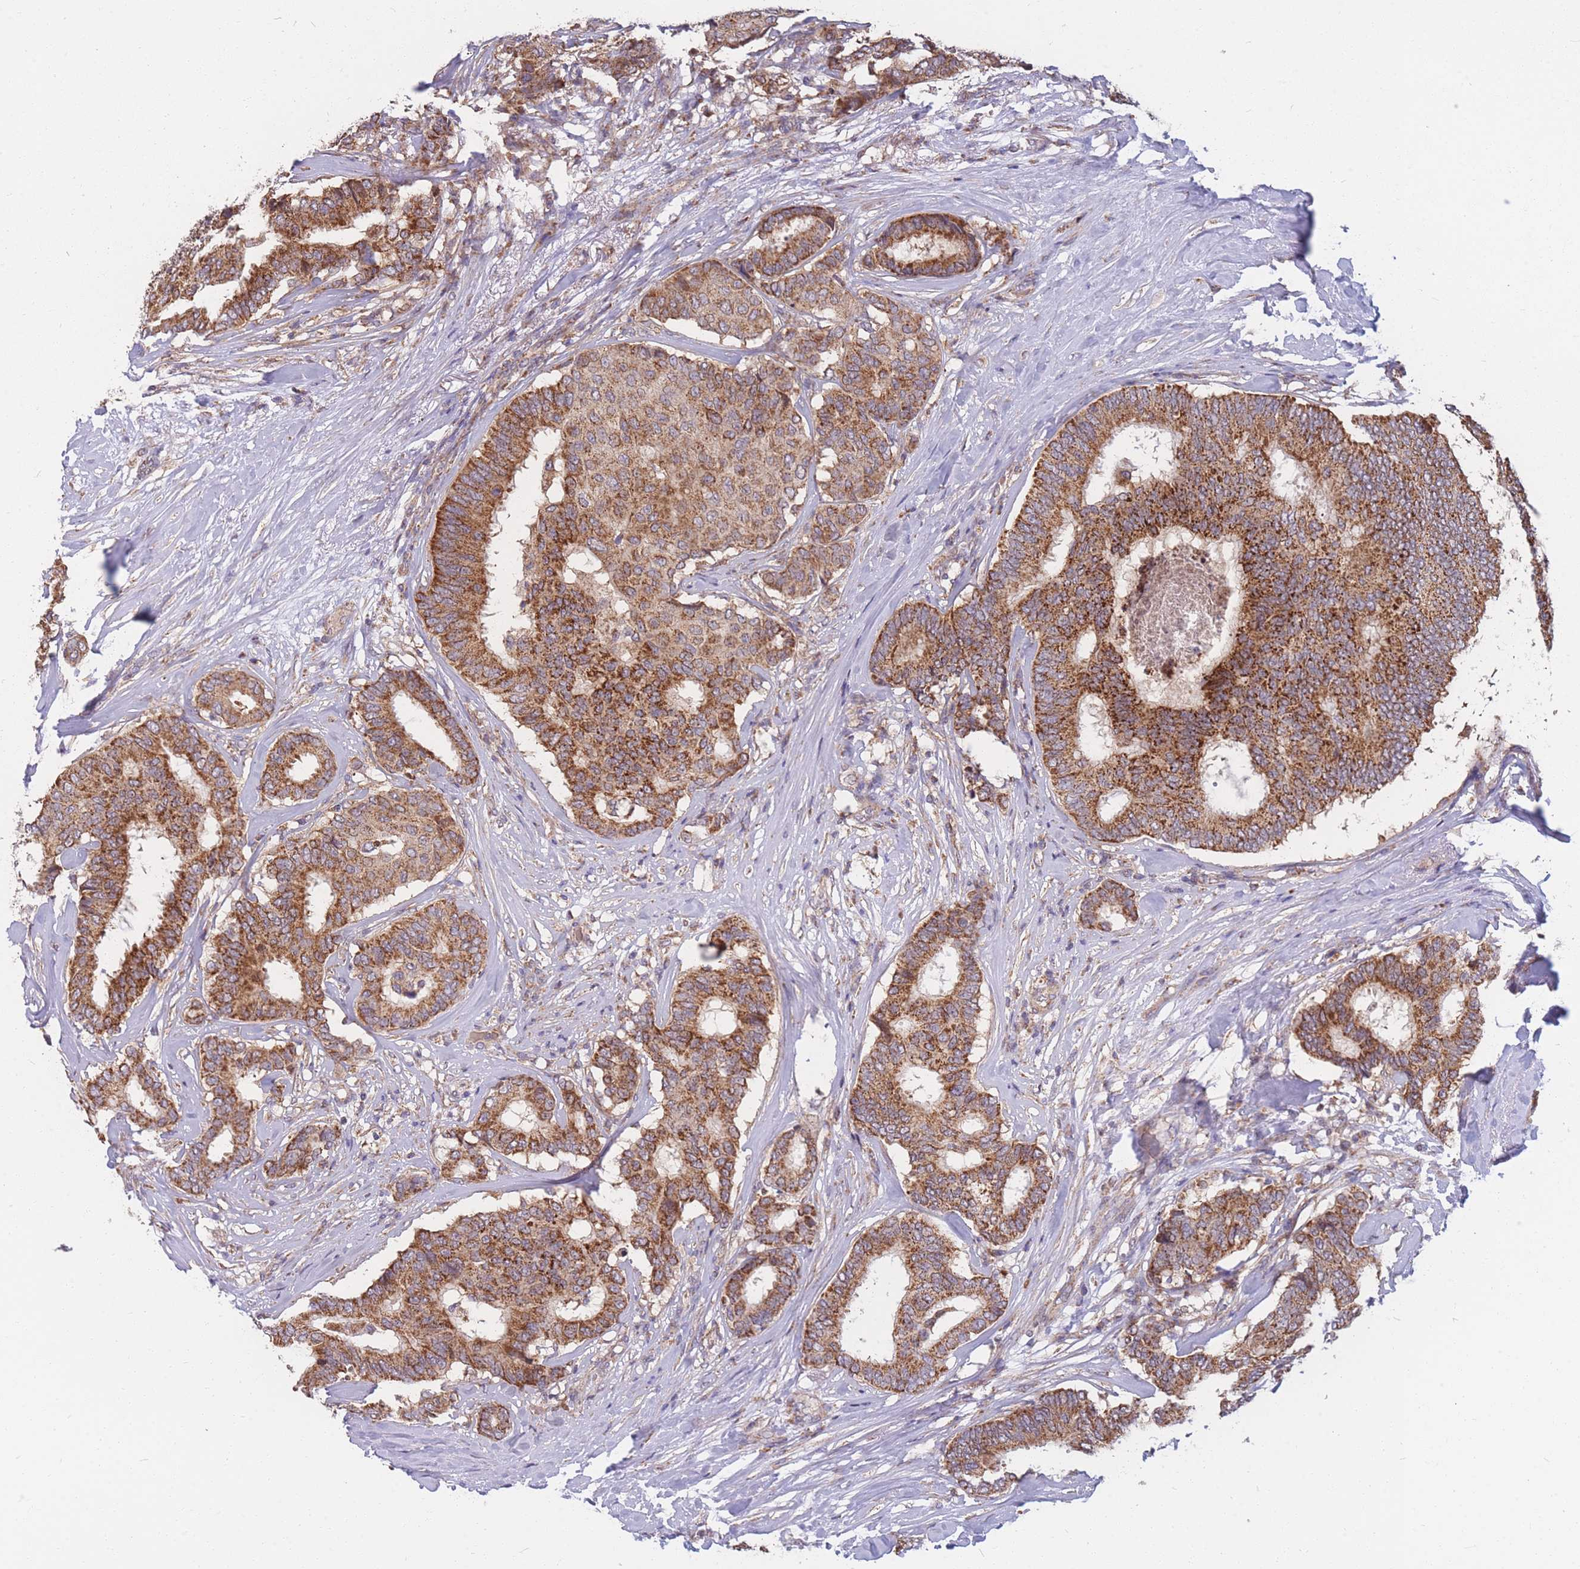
{"staining": {"intensity": "strong", "quantity": ">75%", "location": "cytoplasmic/membranous"}, "tissue": "breast cancer", "cell_type": "Tumor cells", "image_type": "cancer", "snomed": [{"axis": "morphology", "description": "Duct carcinoma"}, {"axis": "topography", "description": "Breast"}], "caption": "Immunohistochemical staining of intraductal carcinoma (breast) displays high levels of strong cytoplasmic/membranous protein positivity in approximately >75% of tumor cells.", "gene": "PTPMT1", "patient": {"sex": "female", "age": 75}}